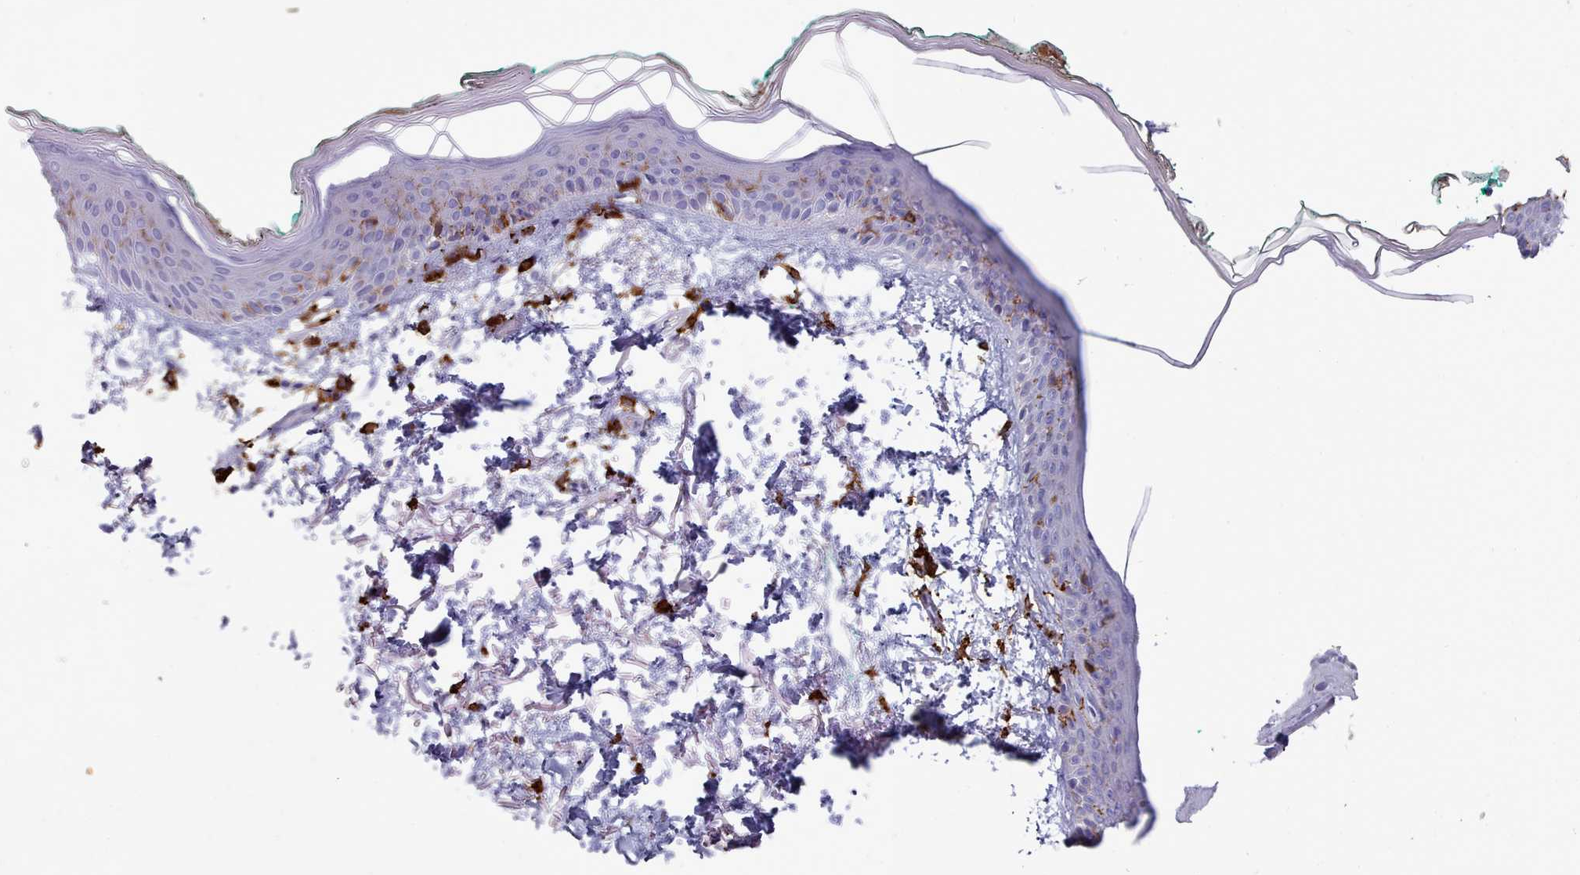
{"staining": {"intensity": "negative", "quantity": "none", "location": "none"}, "tissue": "skin", "cell_type": "Fibroblasts", "image_type": "normal", "snomed": [{"axis": "morphology", "description": "Normal tissue, NOS"}, {"axis": "morphology", "description": "Malignant melanoma, NOS"}, {"axis": "topography", "description": "Skin"}], "caption": "IHC image of benign skin: human skin stained with DAB (3,3'-diaminobenzidine) displays no significant protein expression in fibroblasts.", "gene": "AIF1", "patient": {"sex": "male", "age": 62}}